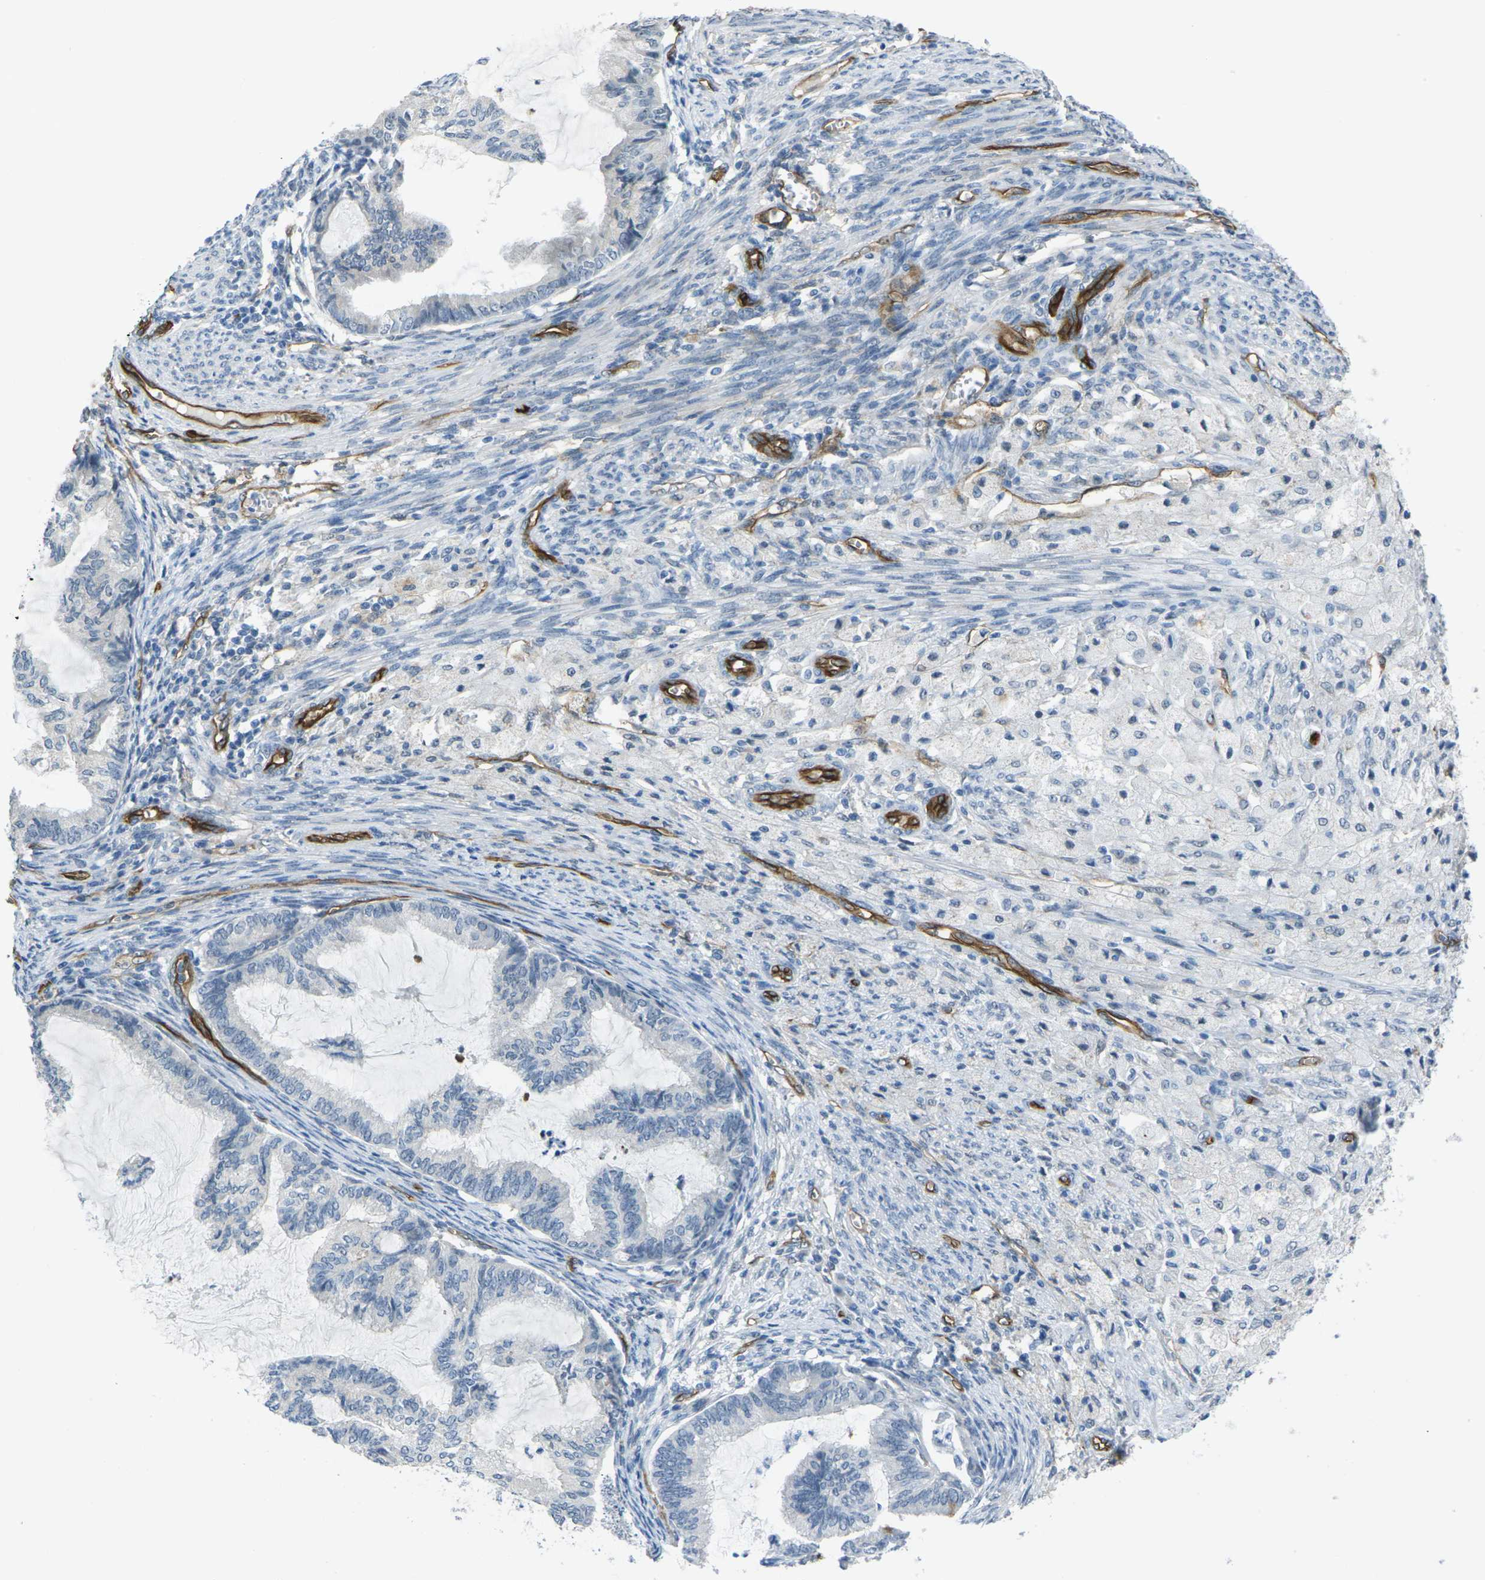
{"staining": {"intensity": "negative", "quantity": "none", "location": "none"}, "tissue": "cervical cancer", "cell_type": "Tumor cells", "image_type": "cancer", "snomed": [{"axis": "morphology", "description": "Normal tissue, NOS"}, {"axis": "morphology", "description": "Adenocarcinoma, NOS"}, {"axis": "topography", "description": "Cervix"}, {"axis": "topography", "description": "Endometrium"}], "caption": "Immunohistochemistry (IHC) photomicrograph of human cervical cancer stained for a protein (brown), which demonstrates no staining in tumor cells.", "gene": "HSPA12B", "patient": {"sex": "female", "age": 86}}